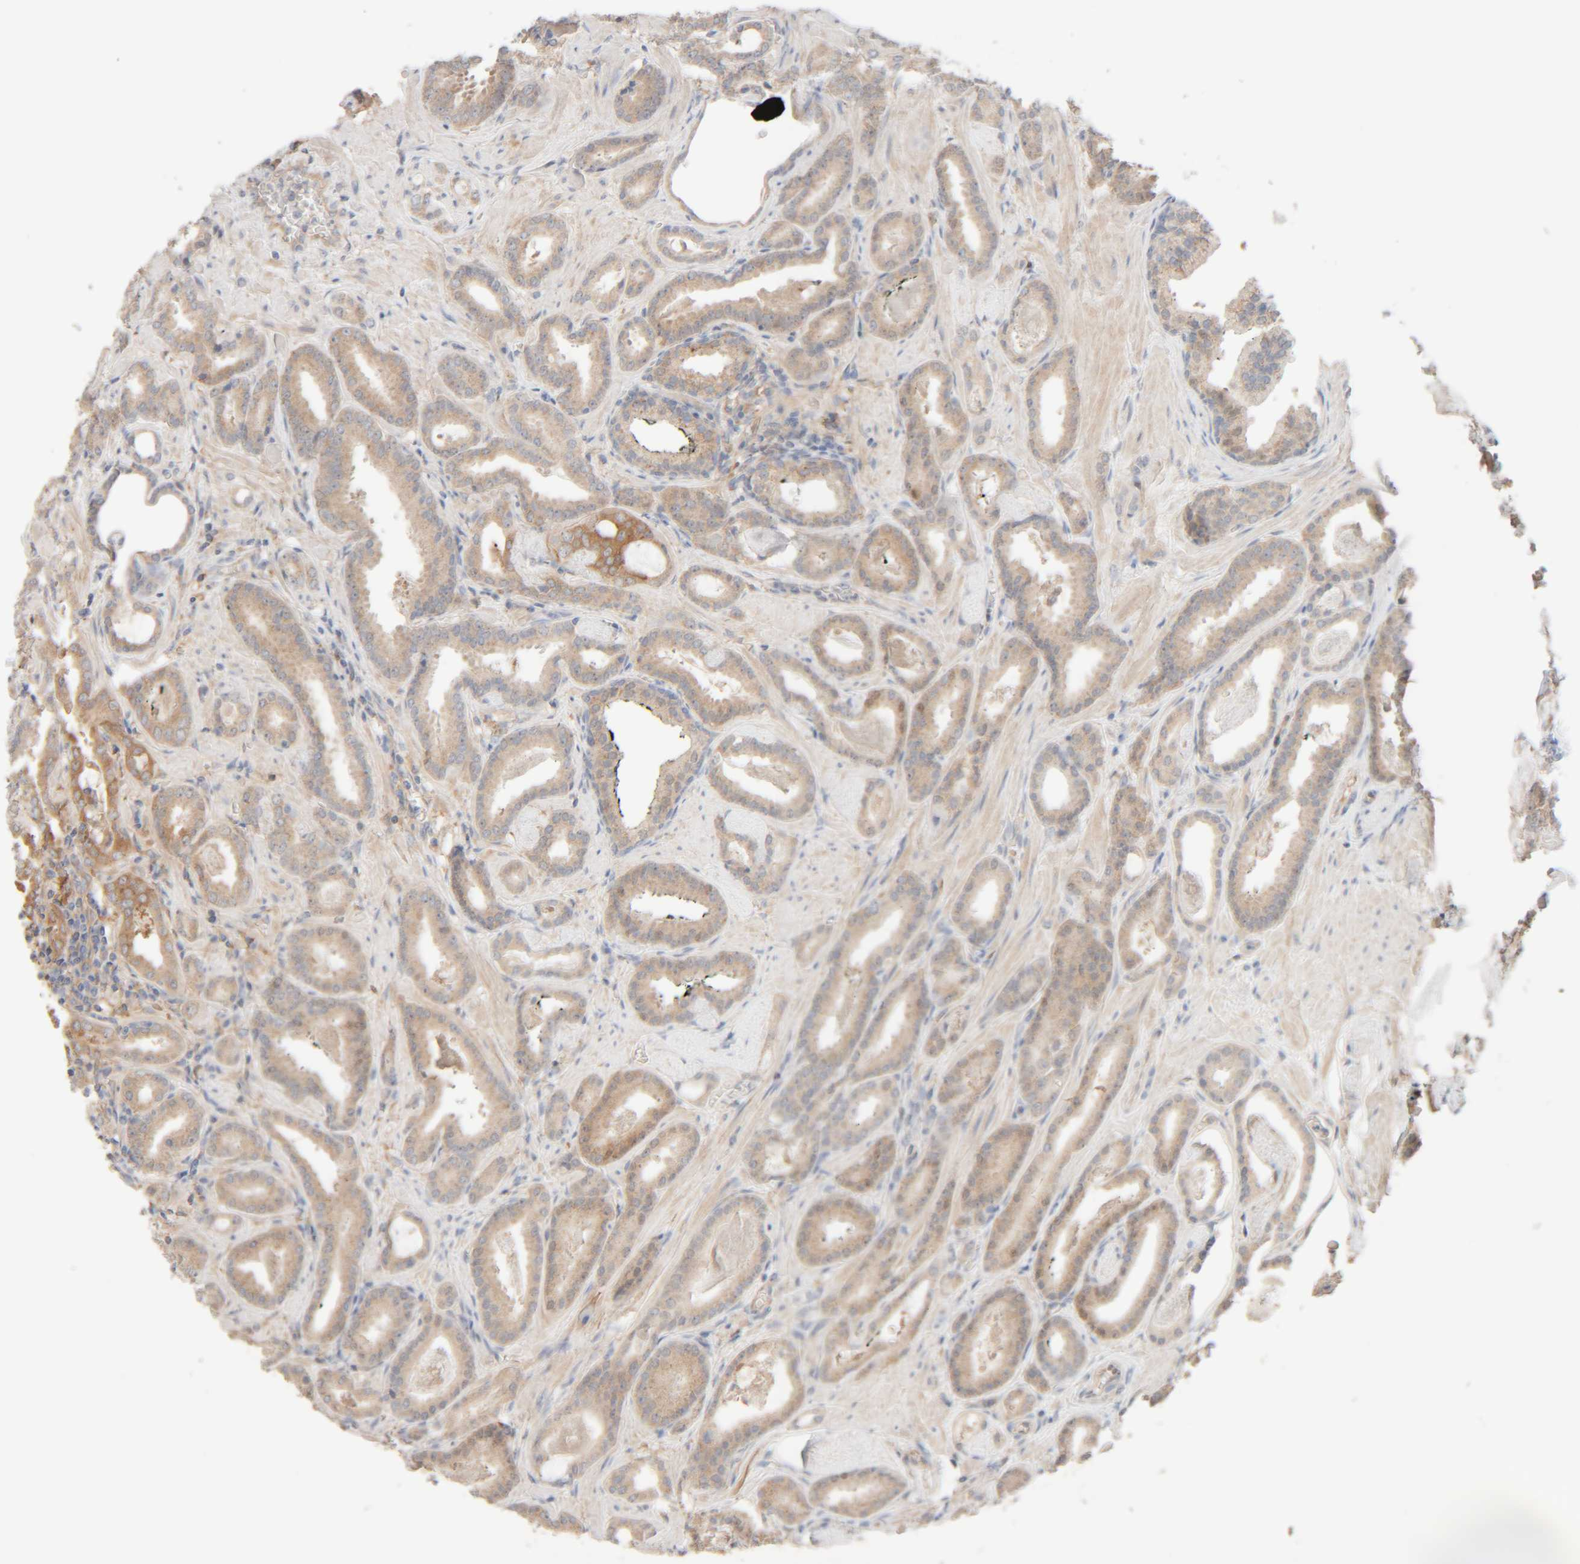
{"staining": {"intensity": "weak", "quantity": "<25%", "location": "cytoplasmic/membranous"}, "tissue": "prostate cancer", "cell_type": "Tumor cells", "image_type": "cancer", "snomed": [{"axis": "morphology", "description": "Adenocarcinoma, Low grade"}, {"axis": "topography", "description": "Prostate"}], "caption": "Immunohistochemical staining of human prostate cancer exhibits no significant expression in tumor cells. (DAB (3,3'-diaminobenzidine) IHC, high magnification).", "gene": "TMEM192", "patient": {"sex": "male", "age": 53}}